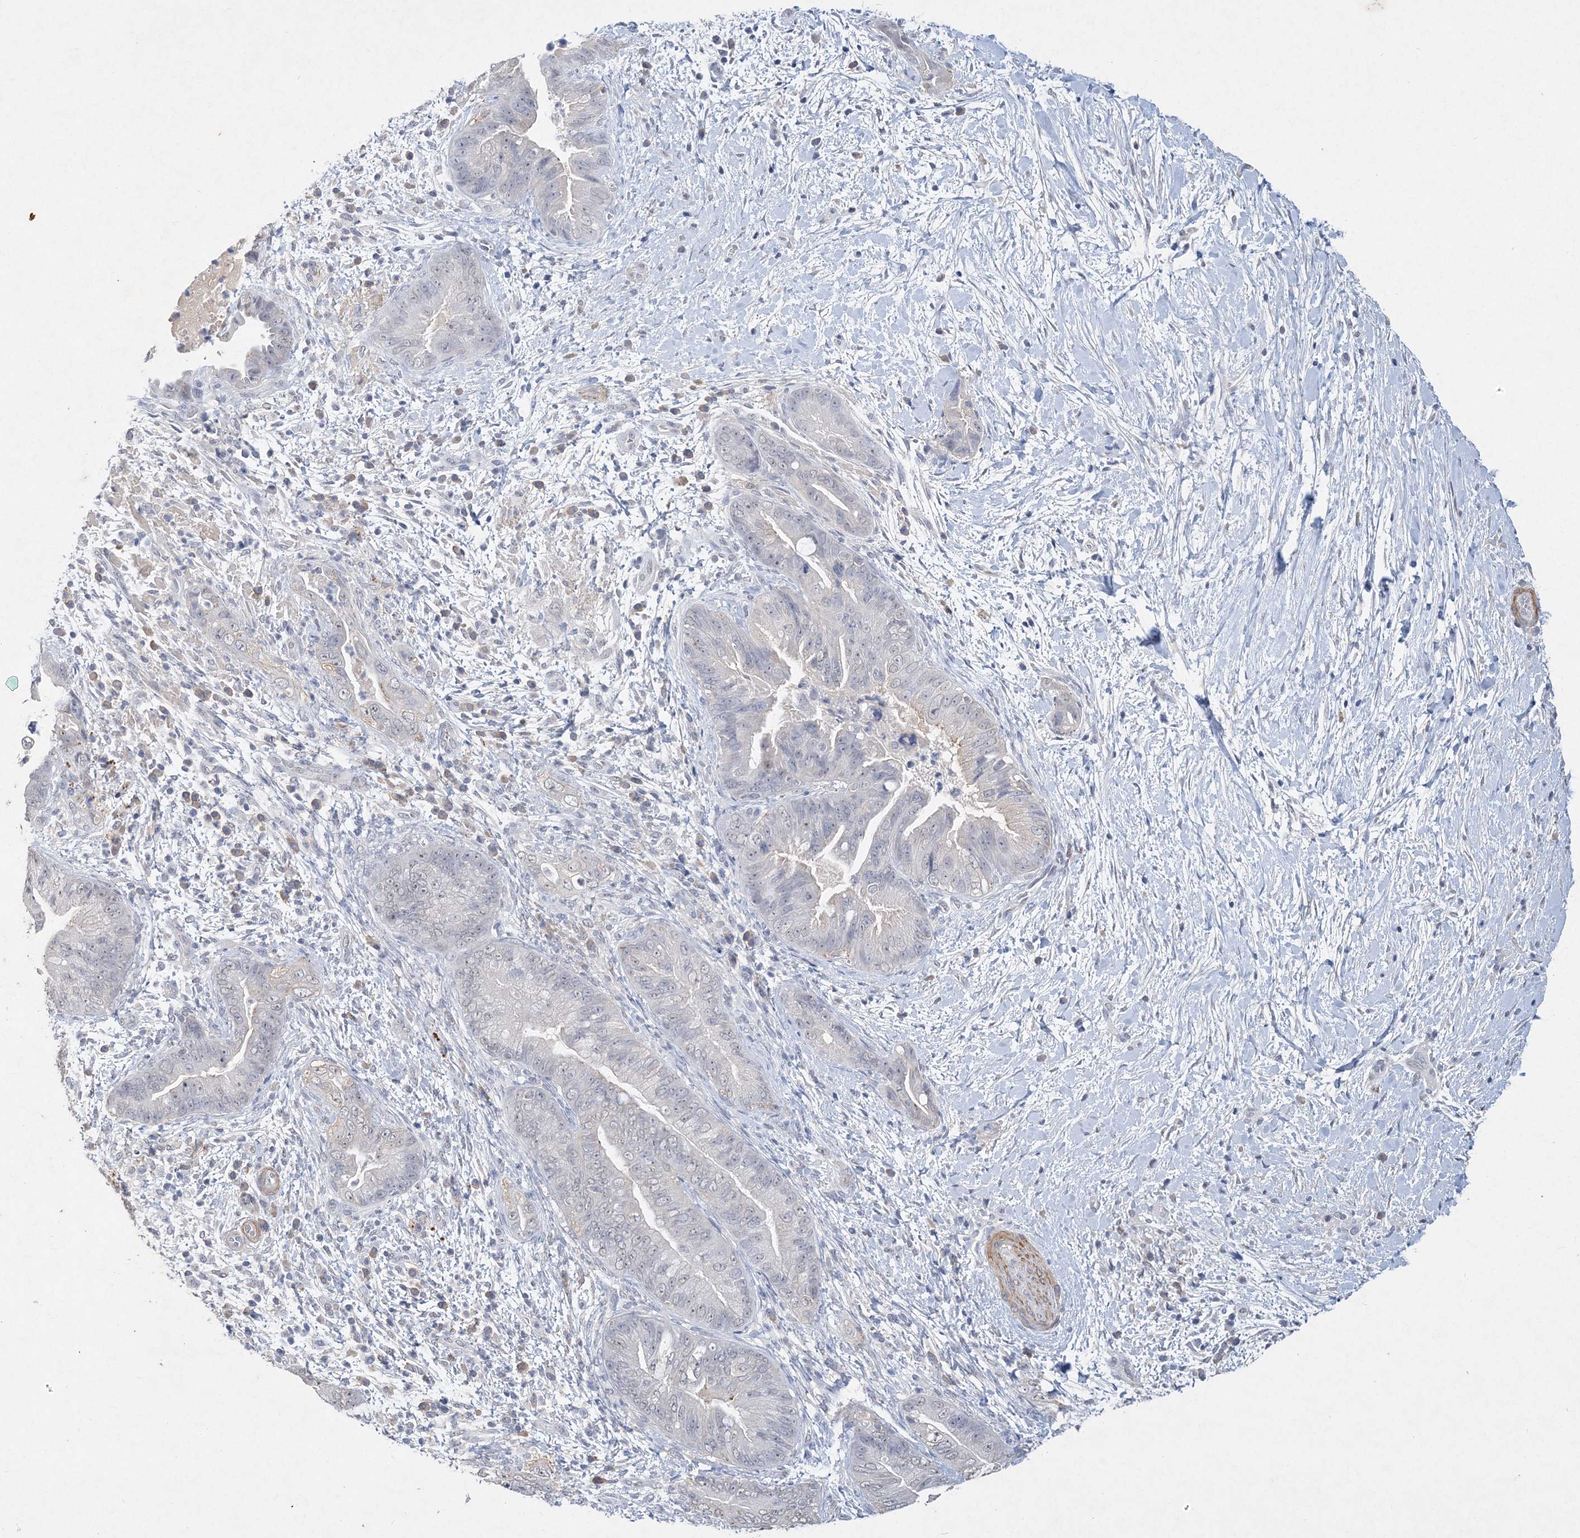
{"staining": {"intensity": "negative", "quantity": "none", "location": "none"}, "tissue": "pancreatic cancer", "cell_type": "Tumor cells", "image_type": "cancer", "snomed": [{"axis": "morphology", "description": "Adenocarcinoma, NOS"}, {"axis": "topography", "description": "Pancreas"}], "caption": "A histopathology image of pancreatic cancer (adenocarcinoma) stained for a protein exhibits no brown staining in tumor cells.", "gene": "C11orf58", "patient": {"sex": "male", "age": 75}}